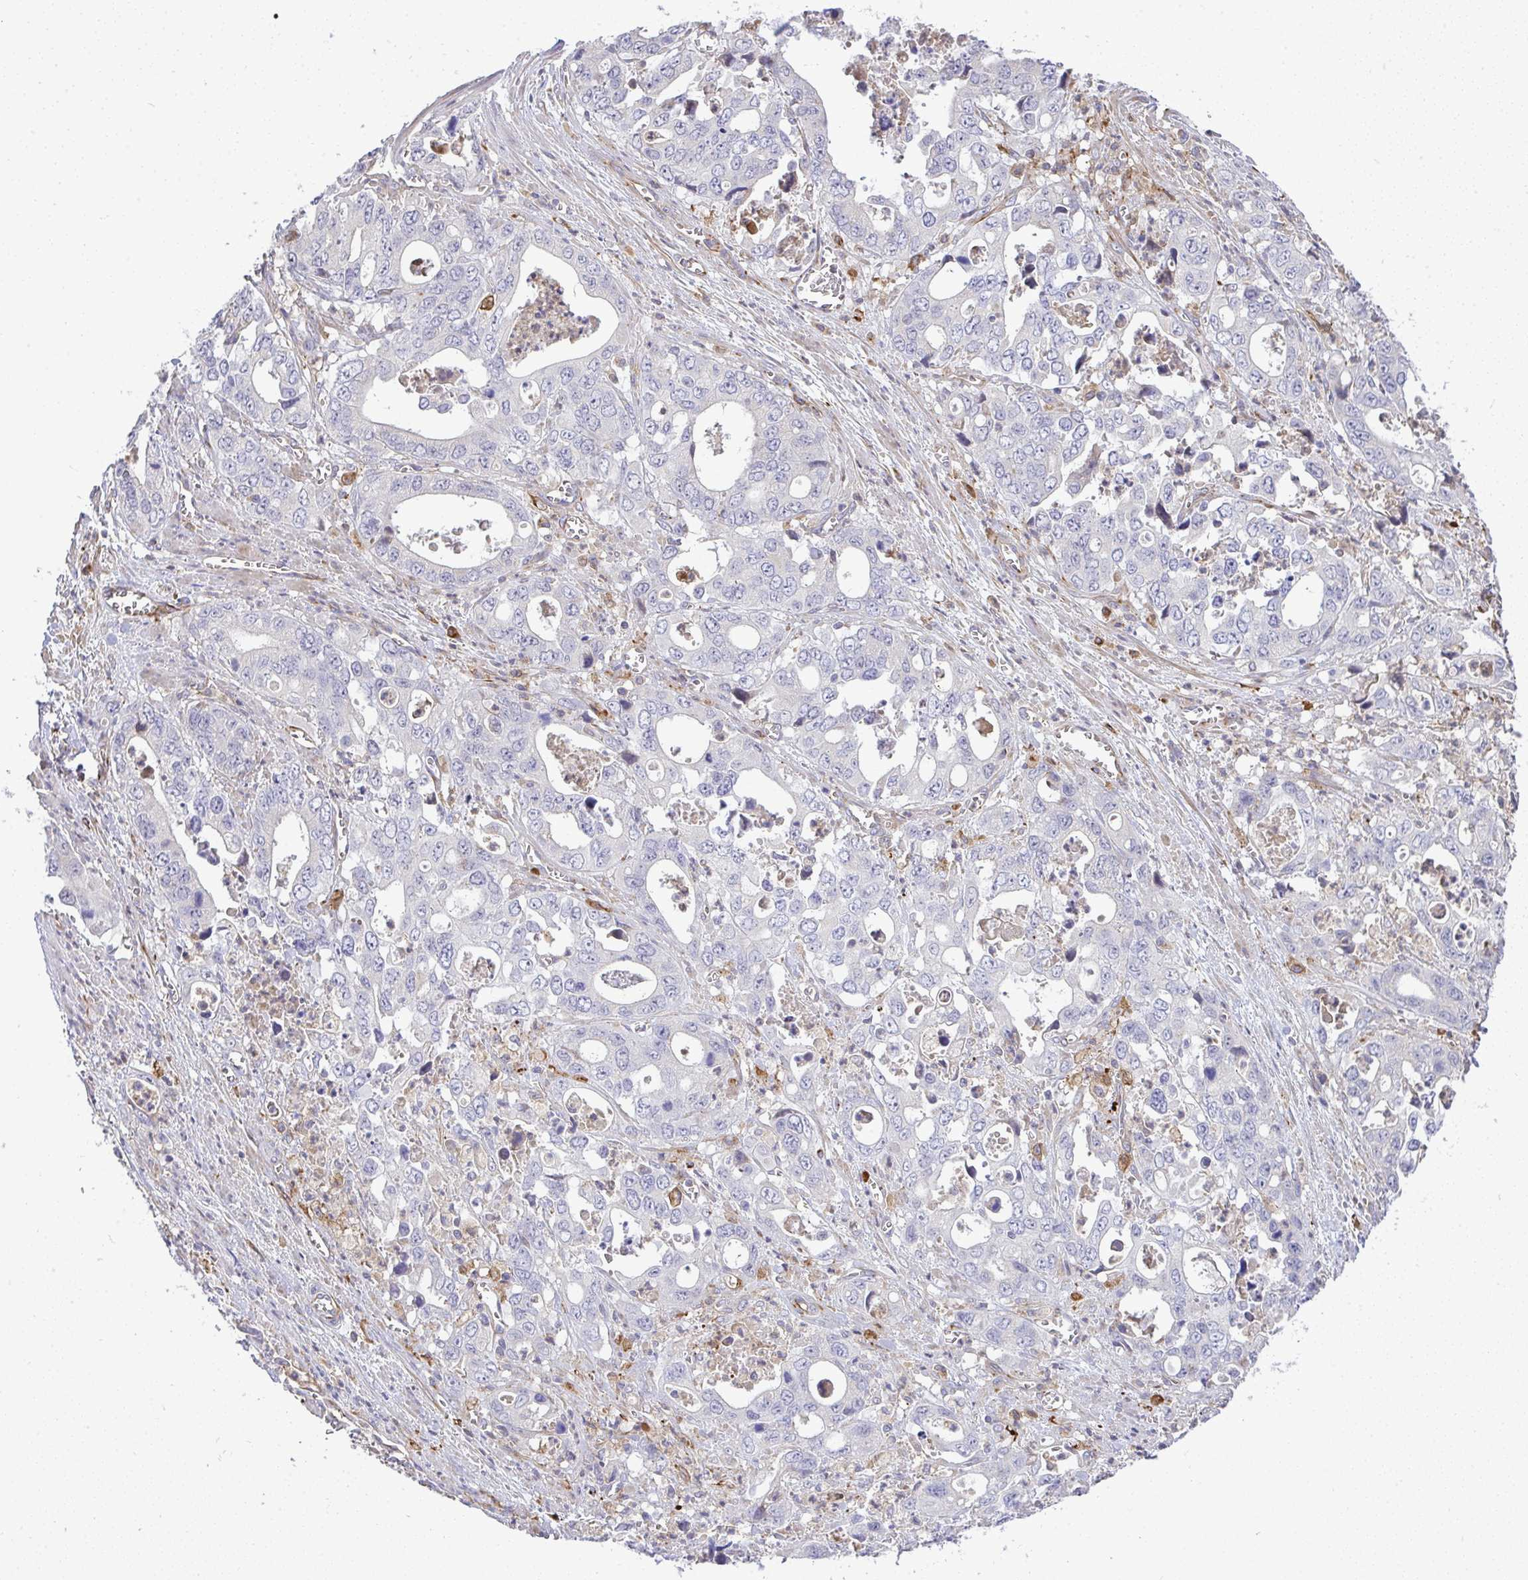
{"staining": {"intensity": "negative", "quantity": "none", "location": "none"}, "tissue": "stomach cancer", "cell_type": "Tumor cells", "image_type": "cancer", "snomed": [{"axis": "morphology", "description": "Adenocarcinoma, NOS"}, {"axis": "topography", "description": "Stomach, upper"}], "caption": "High power microscopy histopathology image of an immunohistochemistry (IHC) image of stomach adenocarcinoma, revealing no significant positivity in tumor cells.", "gene": "GRID2", "patient": {"sex": "male", "age": 74}}